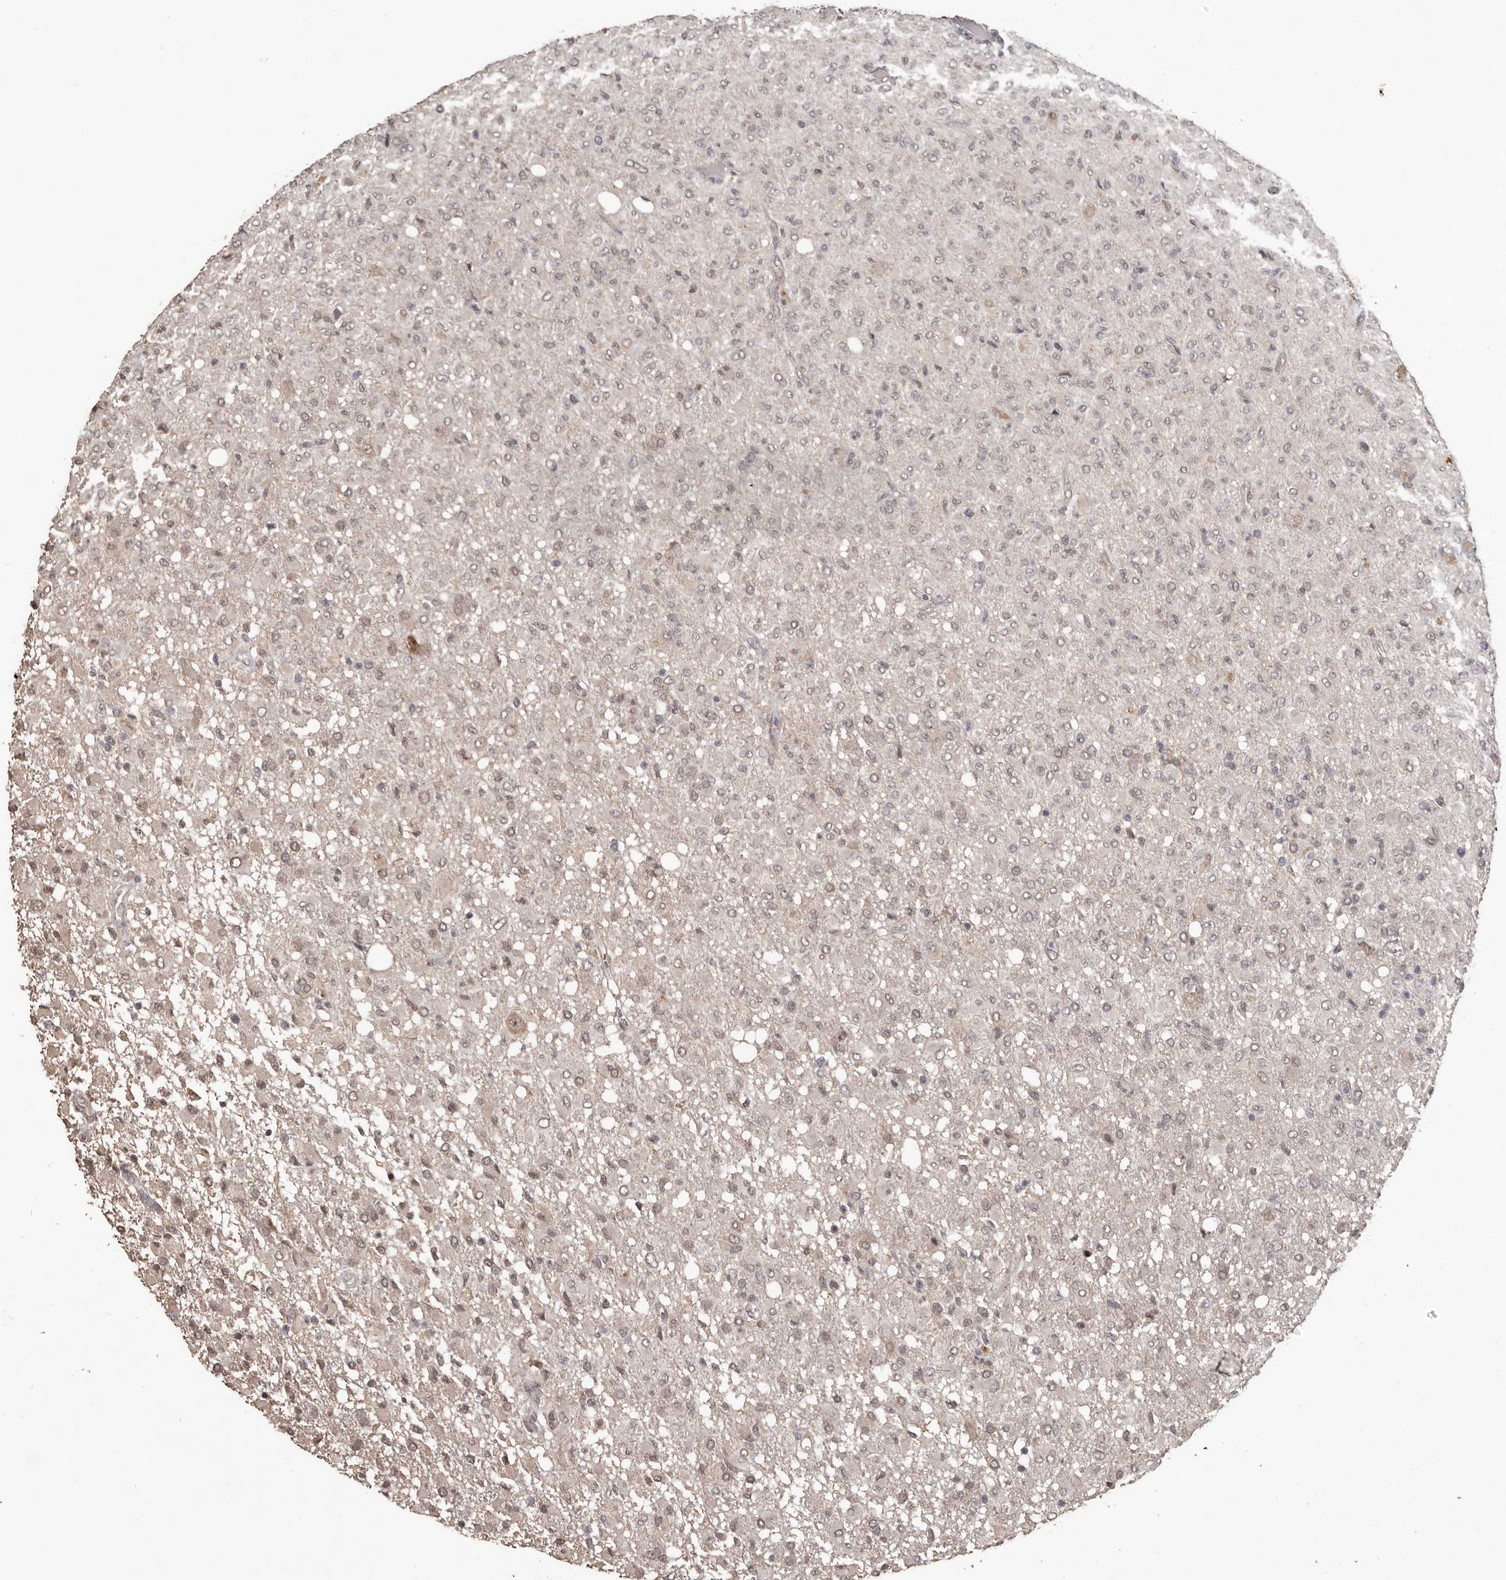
{"staining": {"intensity": "weak", "quantity": "25%-75%", "location": "nuclear"}, "tissue": "glioma", "cell_type": "Tumor cells", "image_type": "cancer", "snomed": [{"axis": "morphology", "description": "Glioma, malignant, High grade"}, {"axis": "topography", "description": "Brain"}], "caption": "Glioma stained for a protein (brown) displays weak nuclear positive positivity in approximately 25%-75% of tumor cells.", "gene": "ZFP14", "patient": {"sex": "female", "age": 57}}